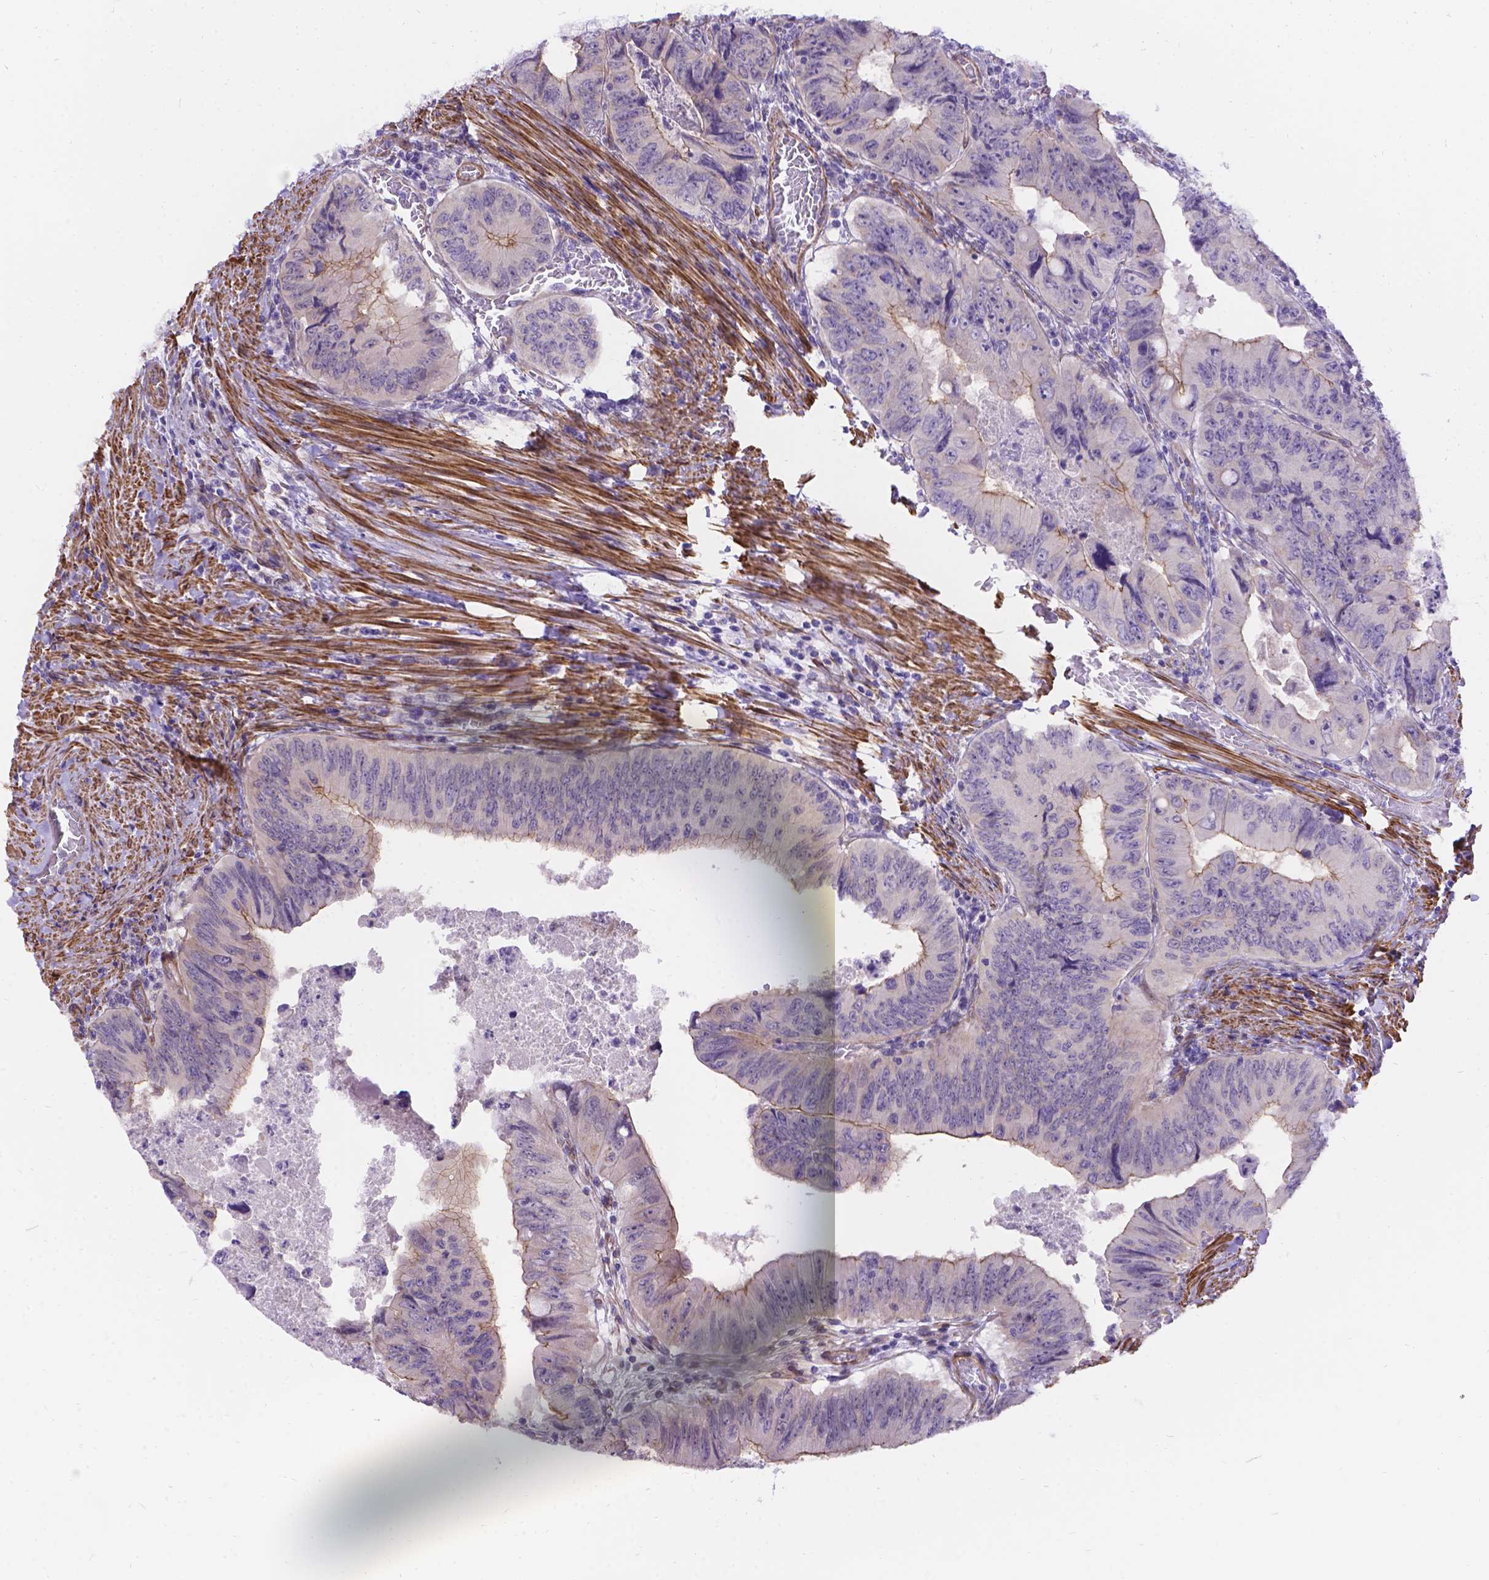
{"staining": {"intensity": "moderate", "quantity": "<25%", "location": "cytoplasmic/membranous"}, "tissue": "colorectal cancer", "cell_type": "Tumor cells", "image_type": "cancer", "snomed": [{"axis": "morphology", "description": "Adenocarcinoma, NOS"}, {"axis": "topography", "description": "Colon"}], "caption": "This image exhibits adenocarcinoma (colorectal) stained with immunohistochemistry to label a protein in brown. The cytoplasmic/membranous of tumor cells show moderate positivity for the protein. Nuclei are counter-stained blue.", "gene": "PALS1", "patient": {"sex": "female", "age": 84}}